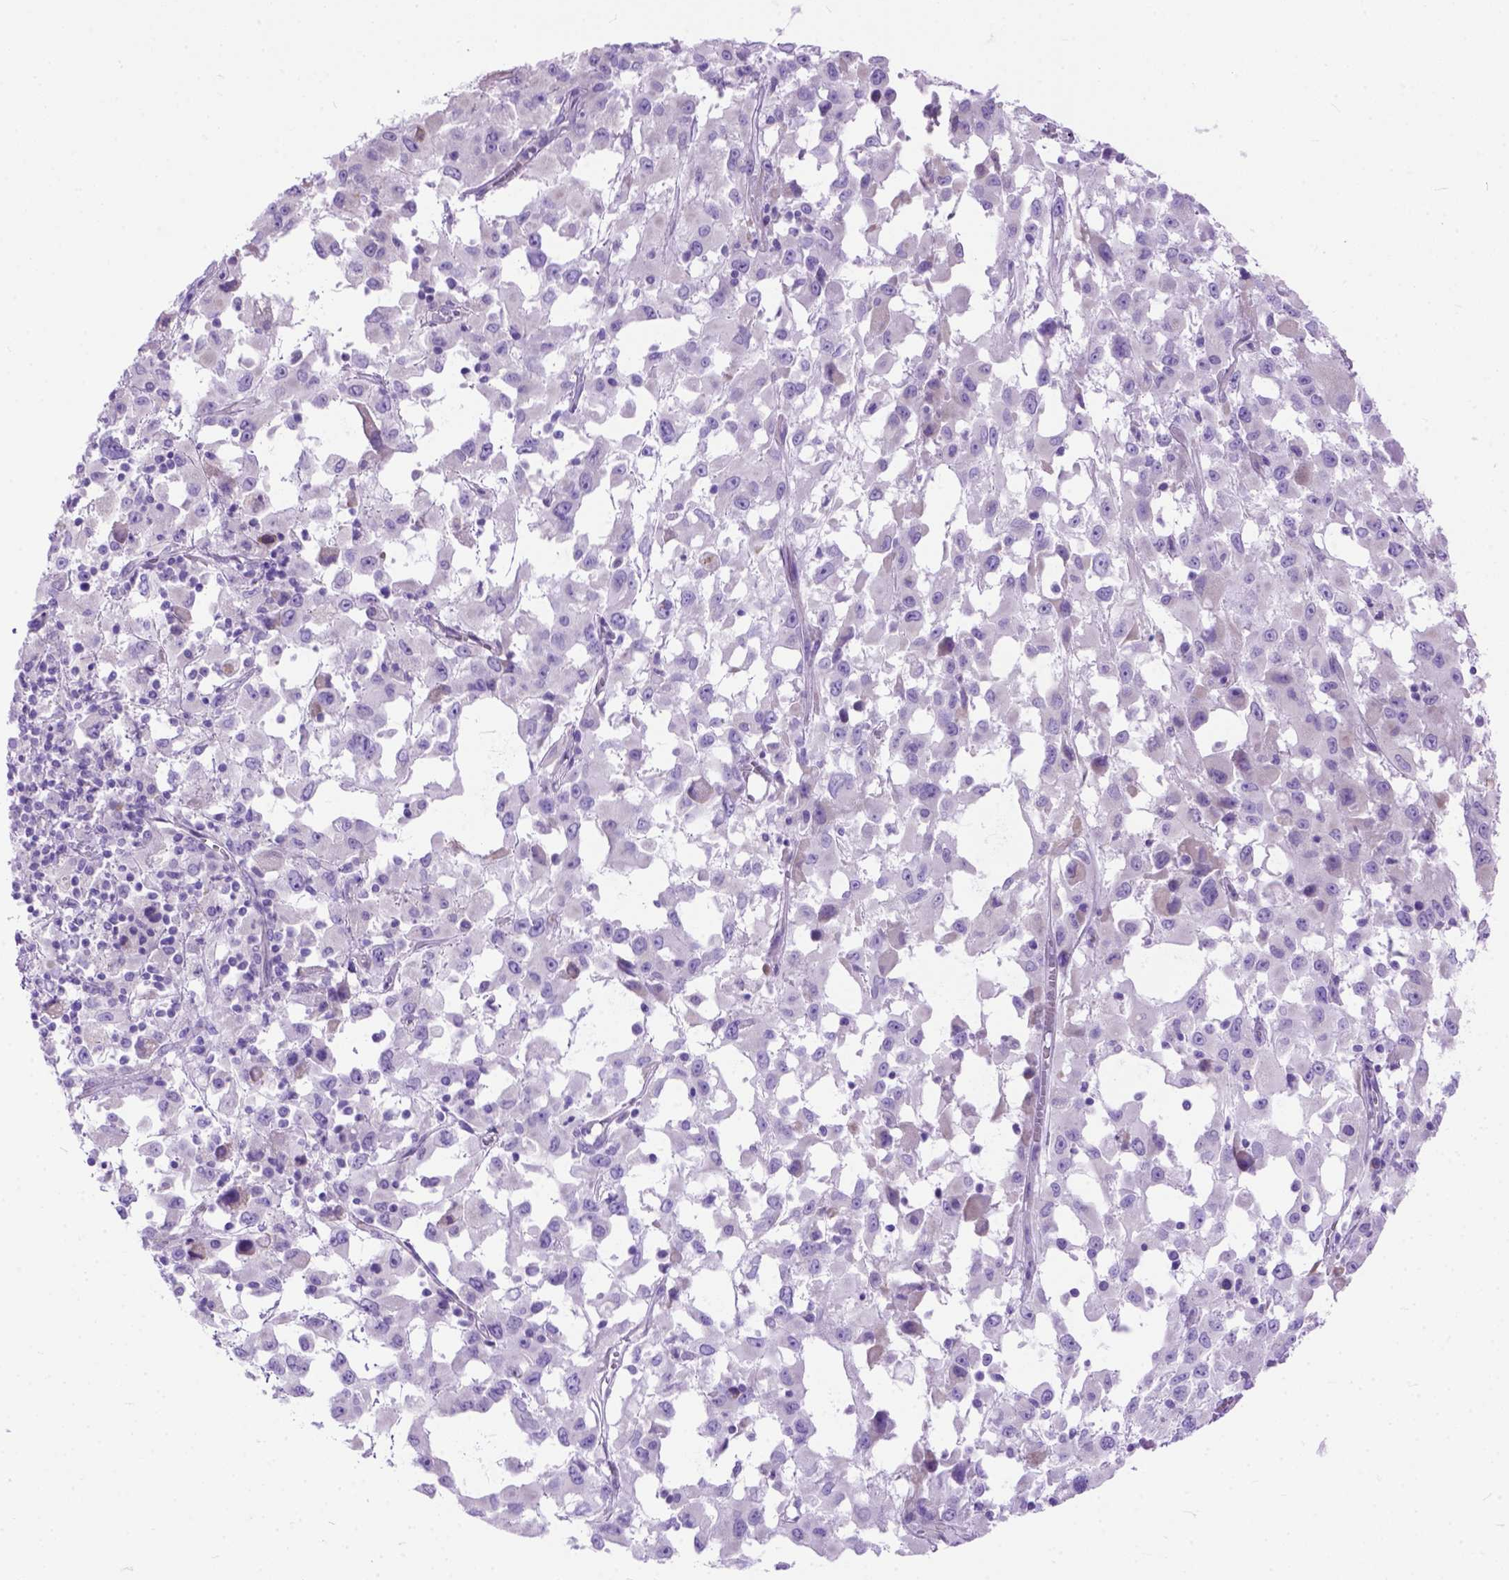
{"staining": {"intensity": "negative", "quantity": "none", "location": "none"}, "tissue": "melanoma", "cell_type": "Tumor cells", "image_type": "cancer", "snomed": [{"axis": "morphology", "description": "Malignant melanoma, Metastatic site"}, {"axis": "topography", "description": "Soft tissue"}], "caption": "Malignant melanoma (metastatic site) was stained to show a protein in brown. There is no significant positivity in tumor cells.", "gene": "ODAD3", "patient": {"sex": "male", "age": 50}}